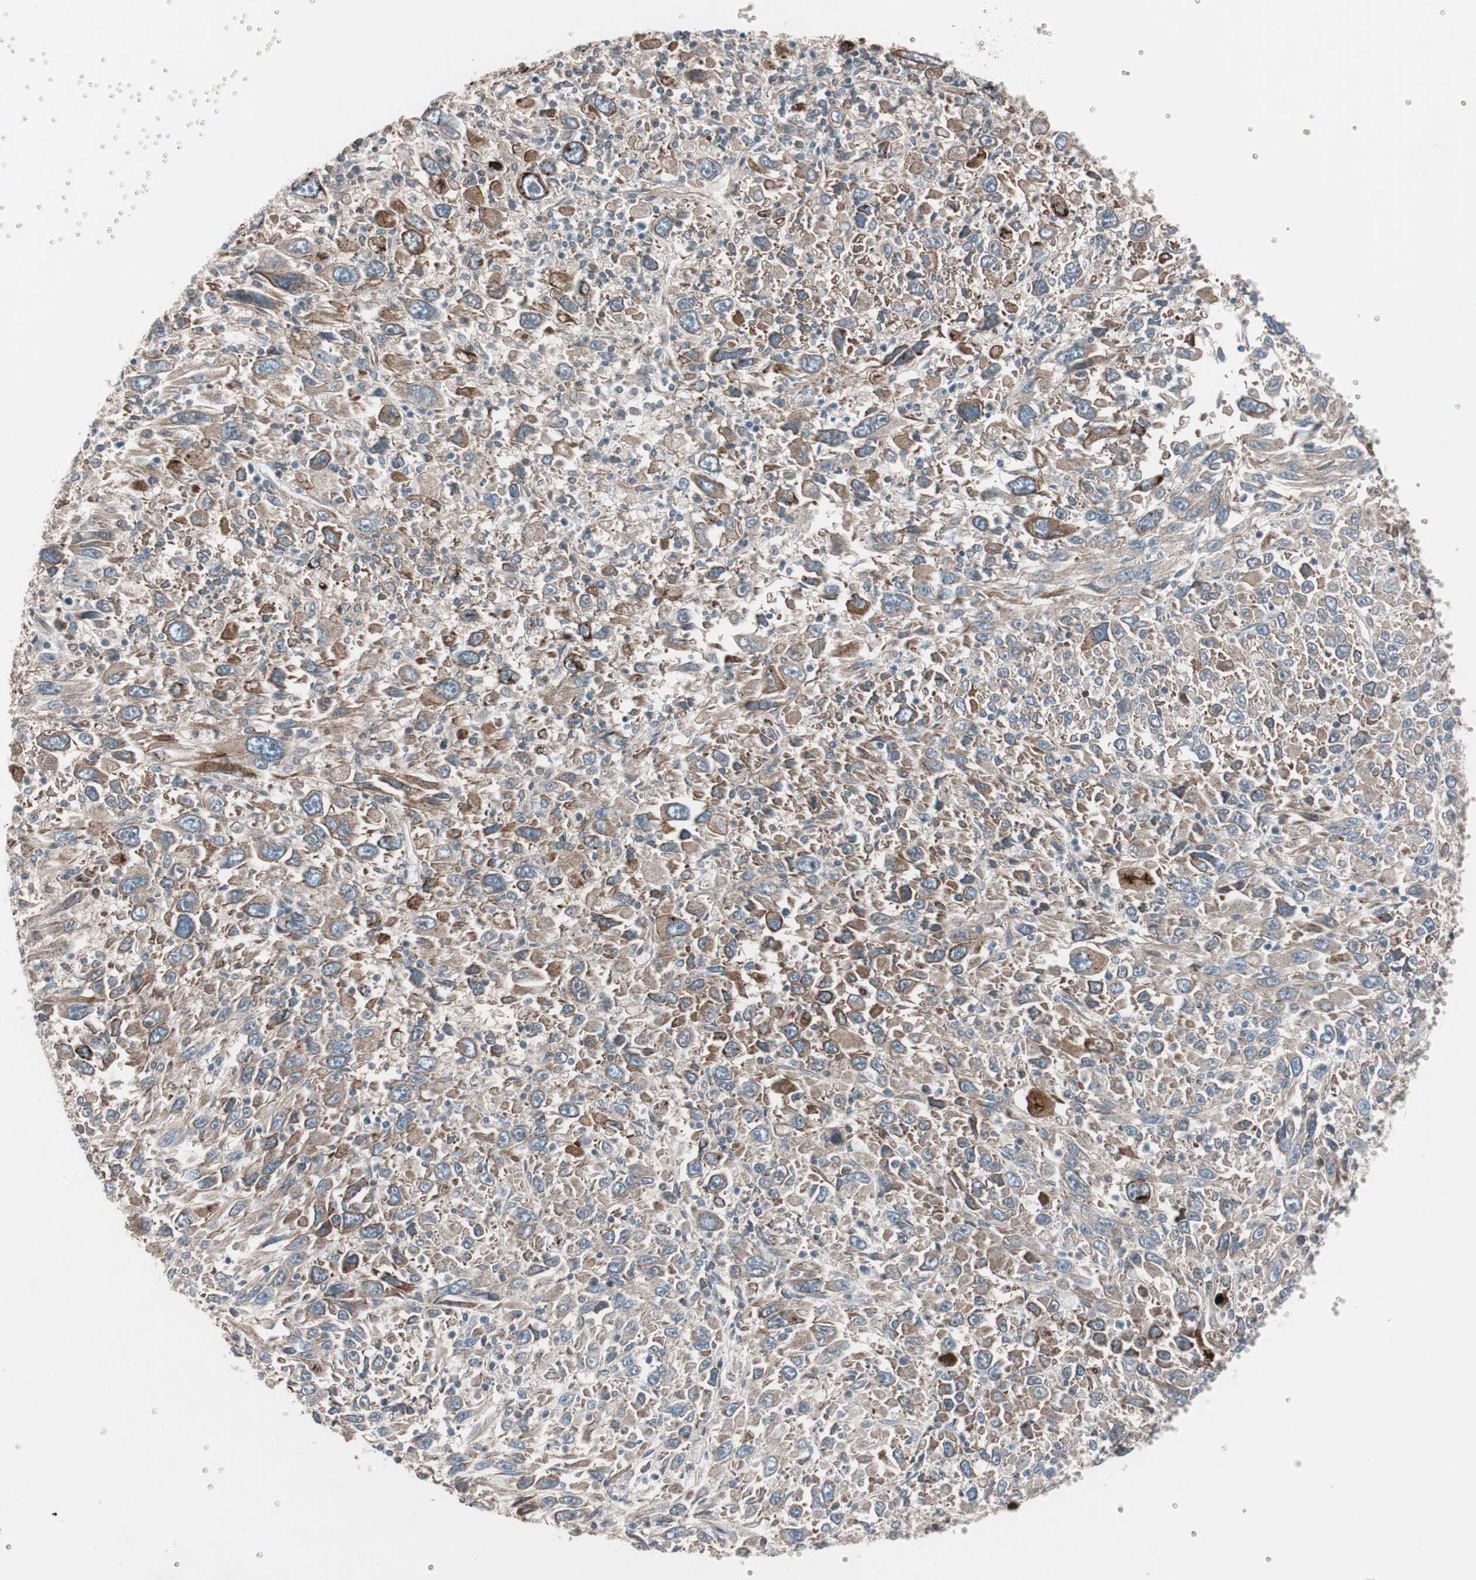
{"staining": {"intensity": "moderate", "quantity": ">75%", "location": "cytoplasmic/membranous"}, "tissue": "melanoma", "cell_type": "Tumor cells", "image_type": "cancer", "snomed": [{"axis": "morphology", "description": "Malignant melanoma, Metastatic site"}, {"axis": "topography", "description": "Skin"}], "caption": "There is medium levels of moderate cytoplasmic/membranous positivity in tumor cells of malignant melanoma (metastatic site), as demonstrated by immunohistochemical staining (brown color).", "gene": "CCL14", "patient": {"sex": "female", "age": 56}}